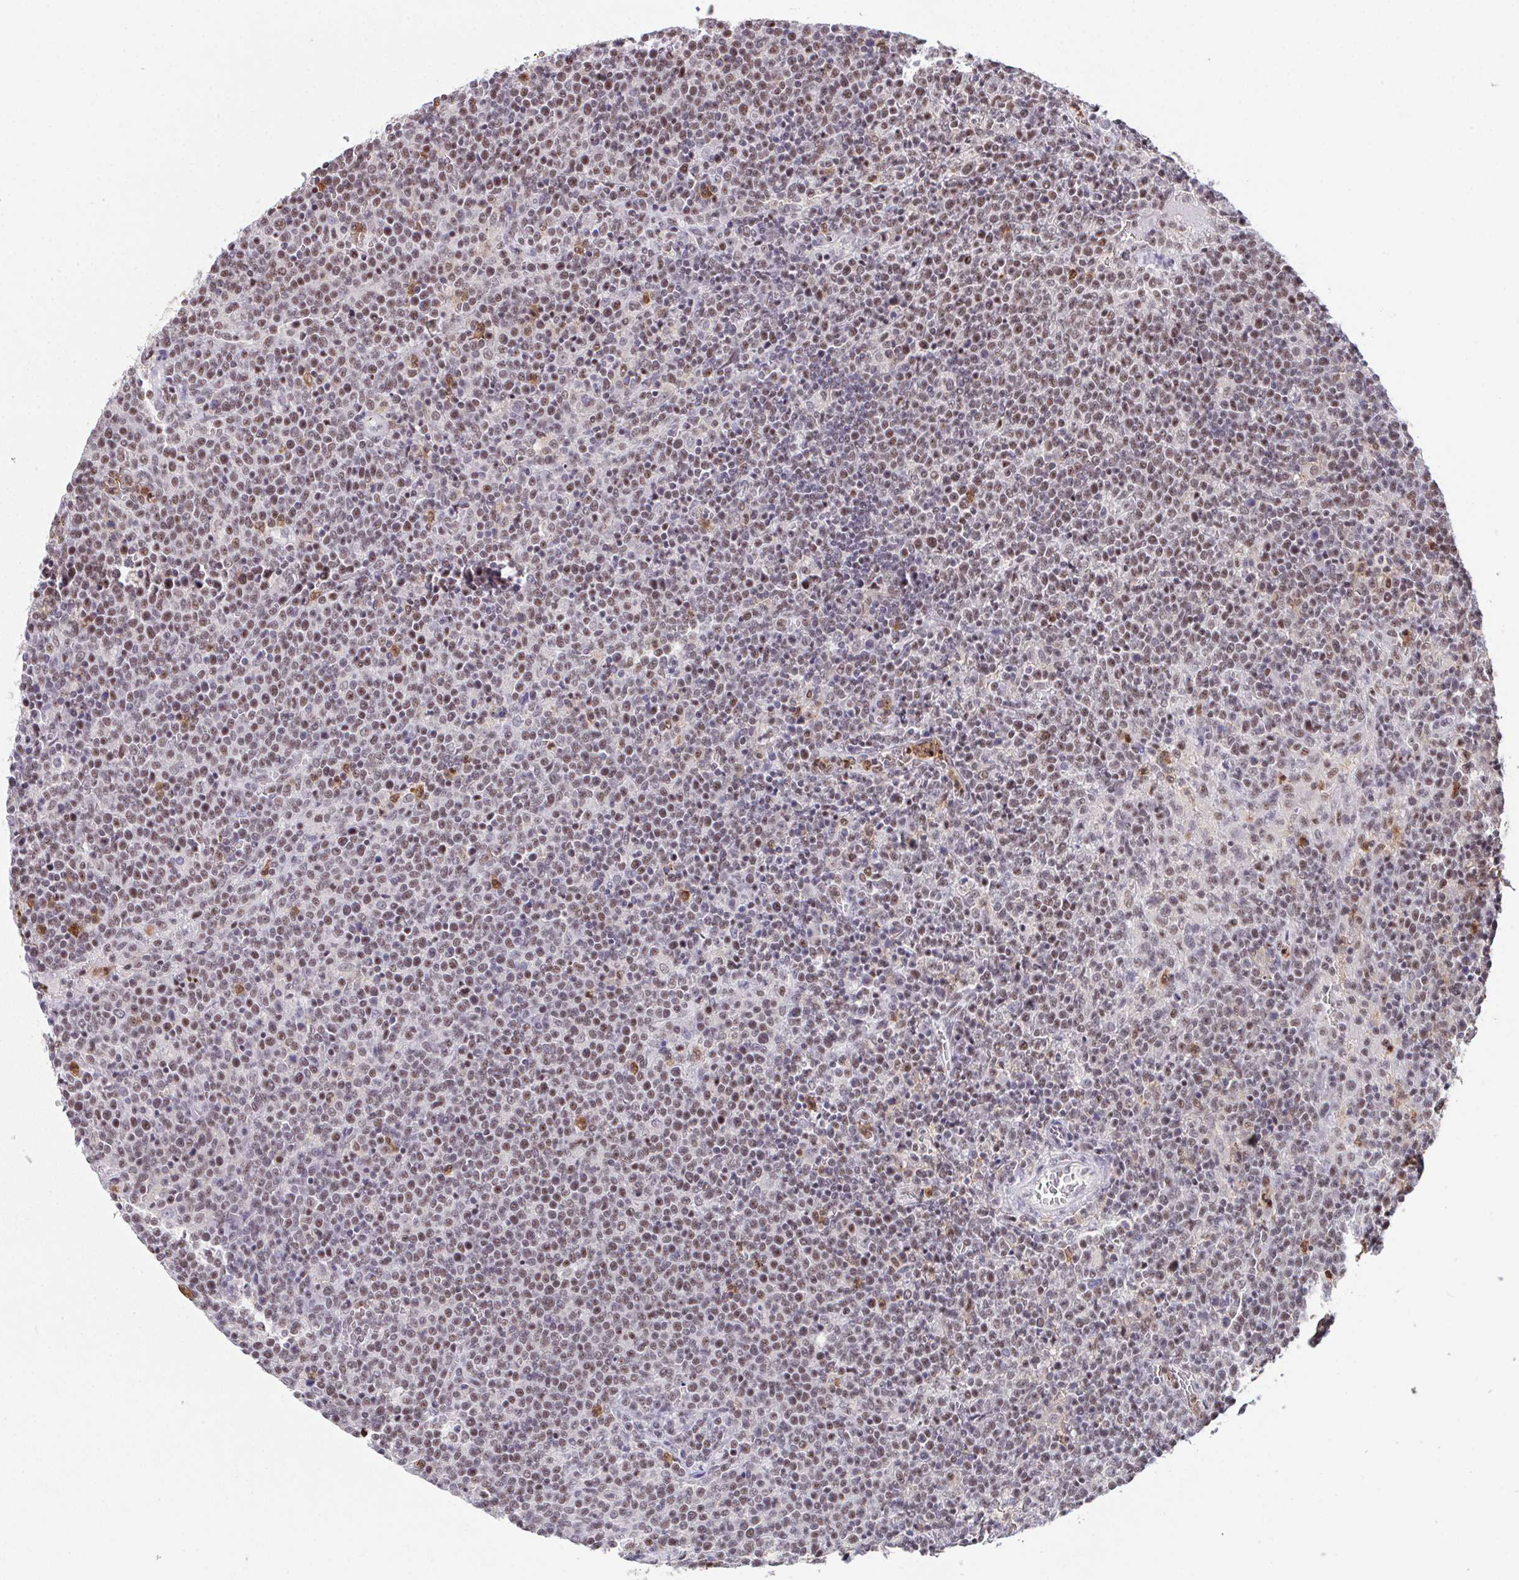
{"staining": {"intensity": "moderate", "quantity": "25%-75%", "location": "nuclear"}, "tissue": "lymphoma", "cell_type": "Tumor cells", "image_type": "cancer", "snomed": [{"axis": "morphology", "description": "Malignant lymphoma, non-Hodgkin's type, High grade"}, {"axis": "topography", "description": "Lymph node"}], "caption": "A medium amount of moderate nuclear staining is appreciated in approximately 25%-75% of tumor cells in malignant lymphoma, non-Hodgkin's type (high-grade) tissue.", "gene": "OR6K3", "patient": {"sex": "male", "age": 61}}